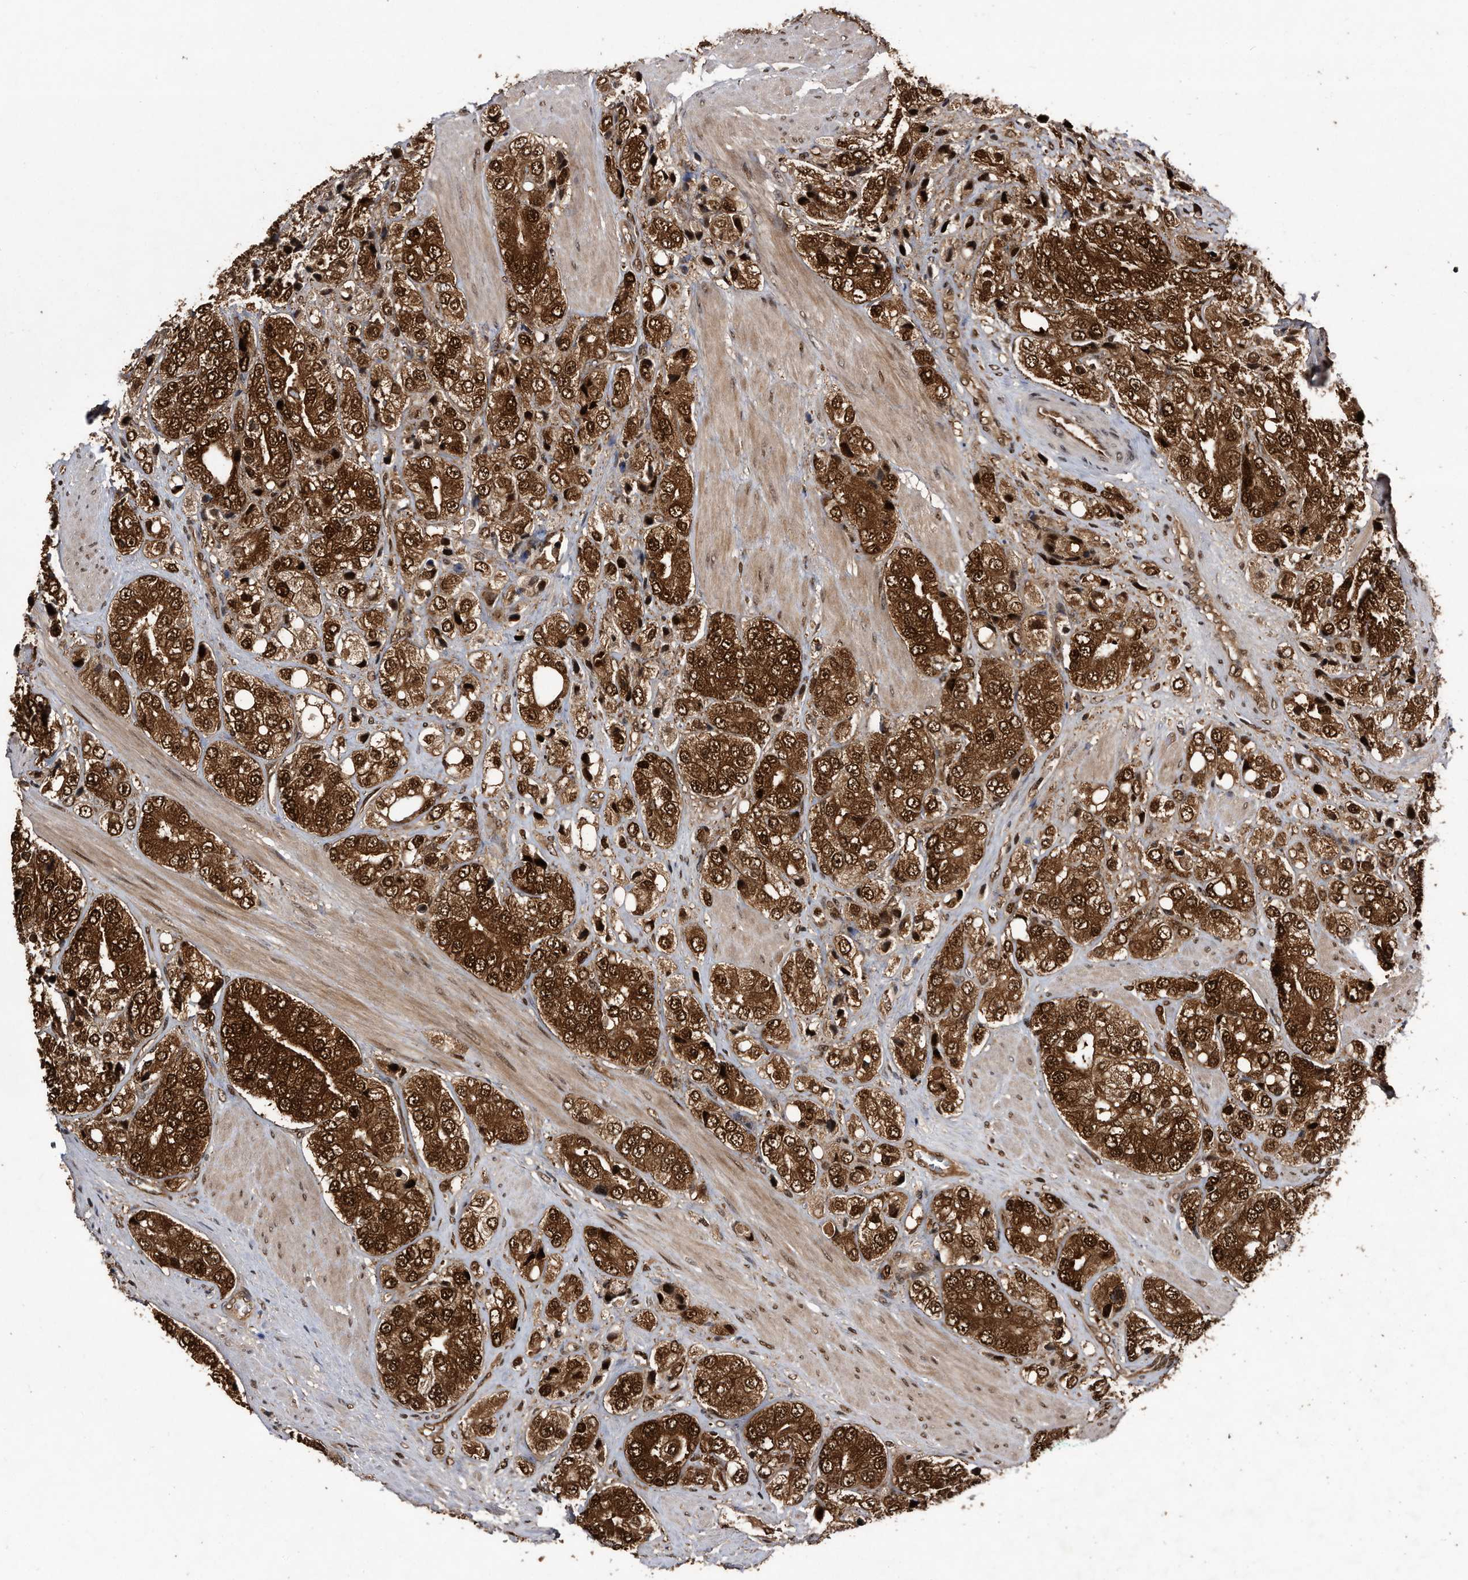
{"staining": {"intensity": "strong", "quantity": ">75%", "location": "cytoplasmic/membranous,nuclear"}, "tissue": "prostate cancer", "cell_type": "Tumor cells", "image_type": "cancer", "snomed": [{"axis": "morphology", "description": "Adenocarcinoma, High grade"}, {"axis": "topography", "description": "Prostate"}], "caption": "Prostate cancer was stained to show a protein in brown. There is high levels of strong cytoplasmic/membranous and nuclear expression in approximately >75% of tumor cells.", "gene": "RAD23B", "patient": {"sex": "male", "age": 50}}